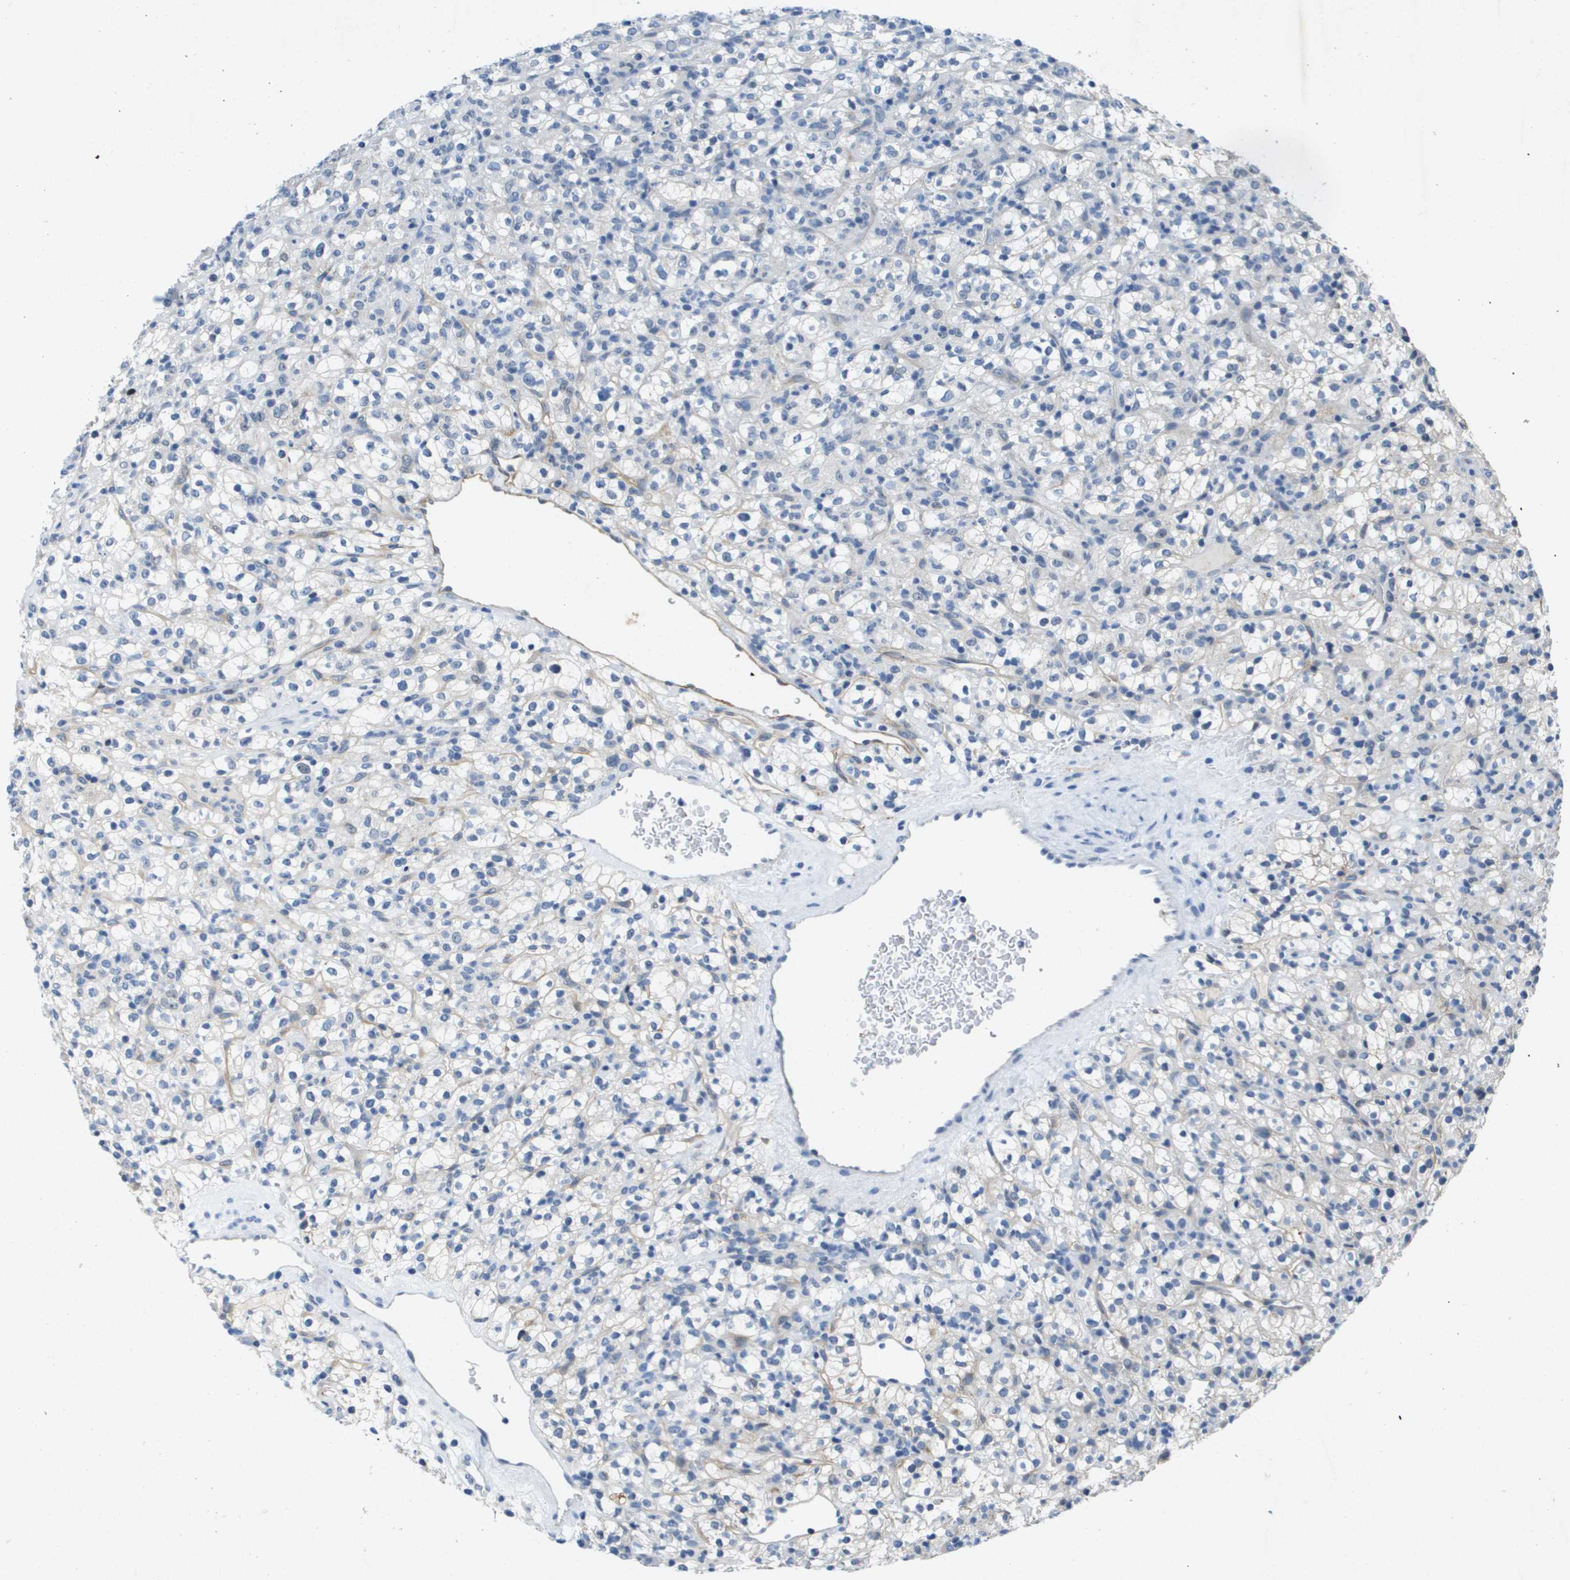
{"staining": {"intensity": "negative", "quantity": "none", "location": "none"}, "tissue": "renal cancer", "cell_type": "Tumor cells", "image_type": "cancer", "snomed": [{"axis": "morphology", "description": "Normal tissue, NOS"}, {"axis": "morphology", "description": "Adenocarcinoma, NOS"}, {"axis": "topography", "description": "Kidney"}], "caption": "Human adenocarcinoma (renal) stained for a protein using IHC demonstrates no positivity in tumor cells.", "gene": "ITGA6", "patient": {"sex": "female", "age": 72}}